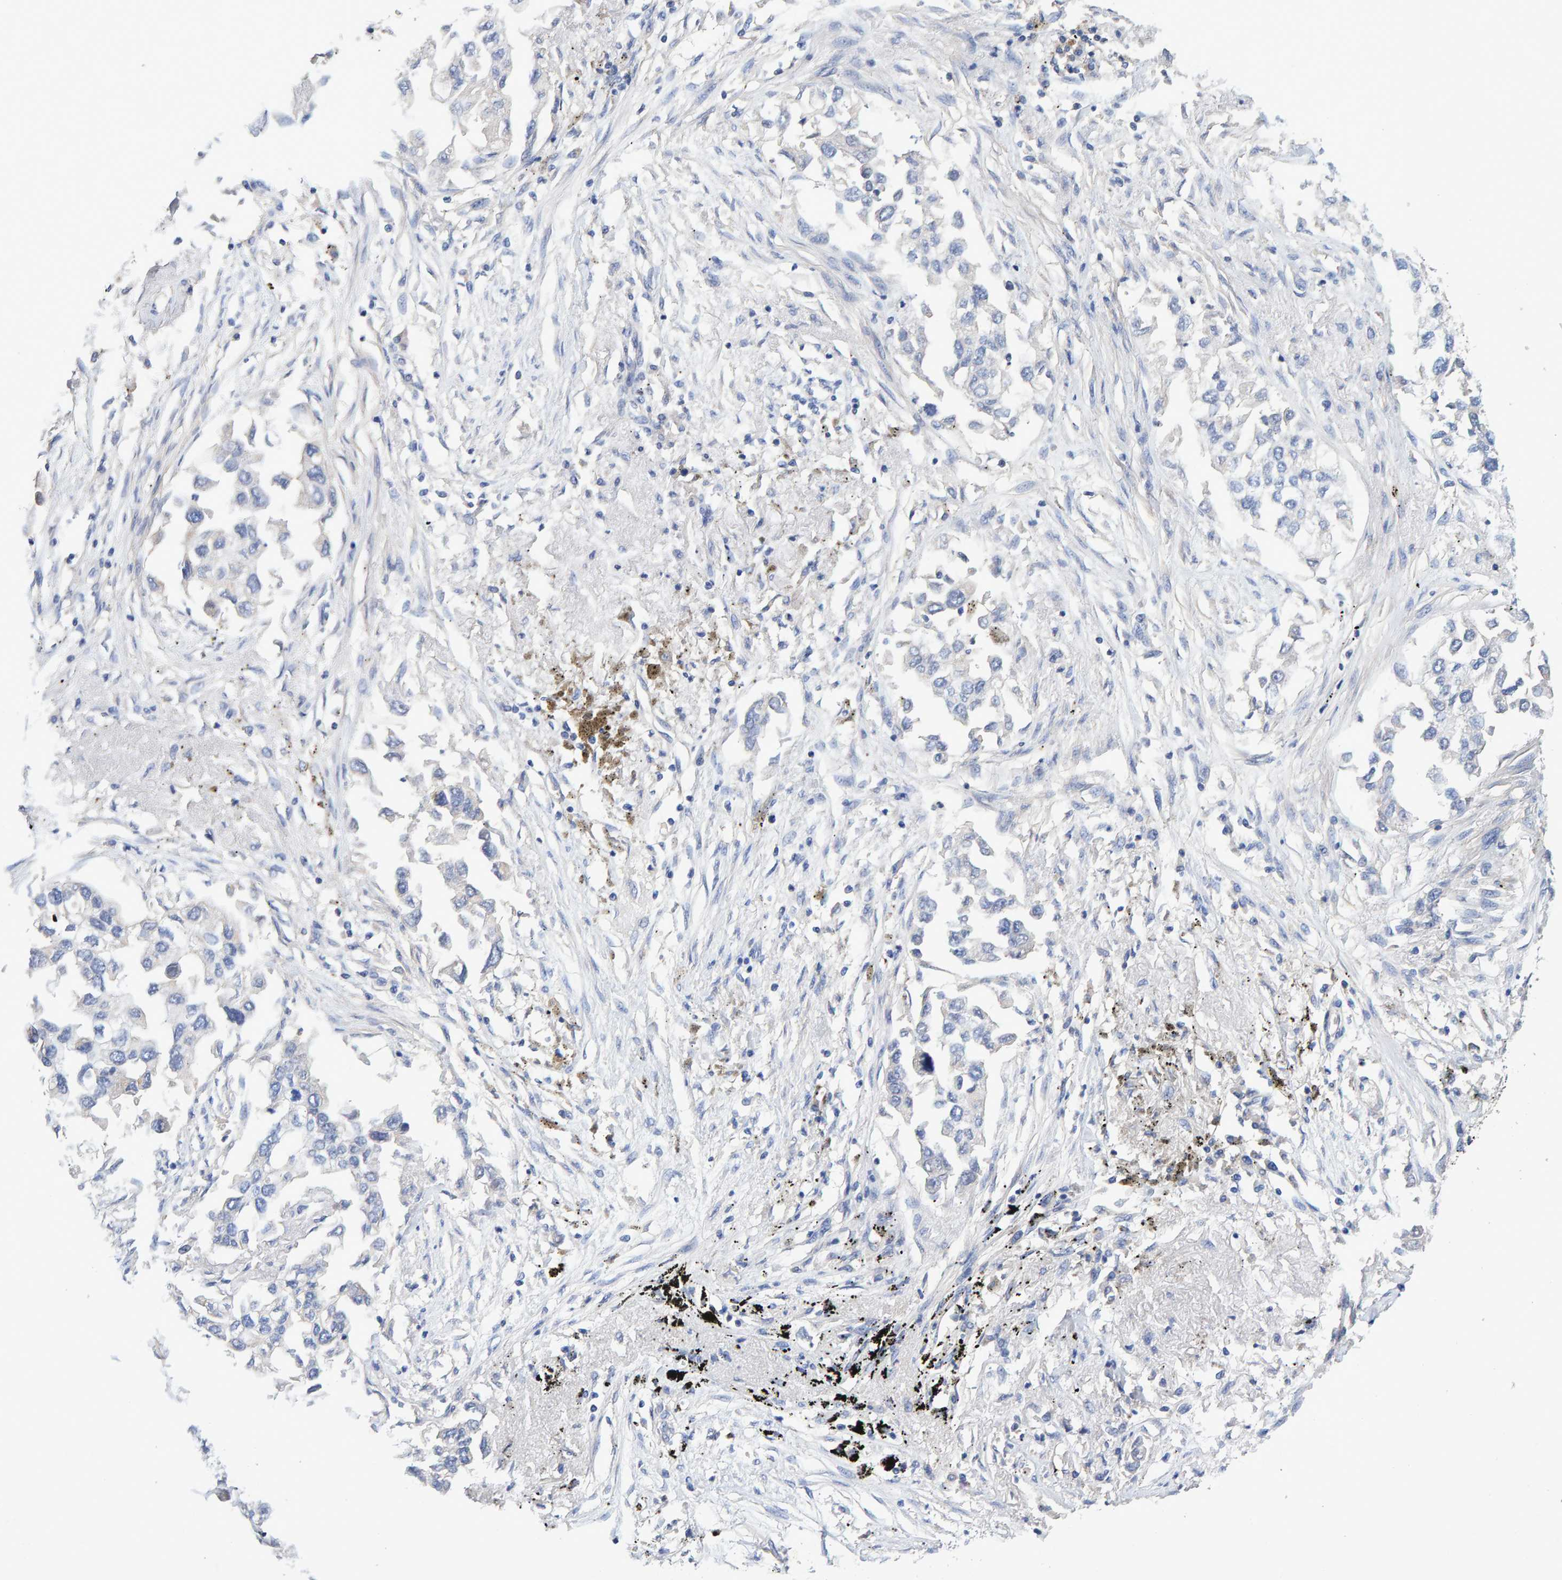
{"staining": {"intensity": "negative", "quantity": "none", "location": "none"}, "tissue": "lung cancer", "cell_type": "Tumor cells", "image_type": "cancer", "snomed": [{"axis": "morphology", "description": "Inflammation, NOS"}, {"axis": "morphology", "description": "Adenocarcinoma, NOS"}, {"axis": "topography", "description": "Lung"}], "caption": "IHC histopathology image of lung cancer (adenocarcinoma) stained for a protein (brown), which reveals no expression in tumor cells.", "gene": "EFR3A", "patient": {"sex": "male", "age": 63}}